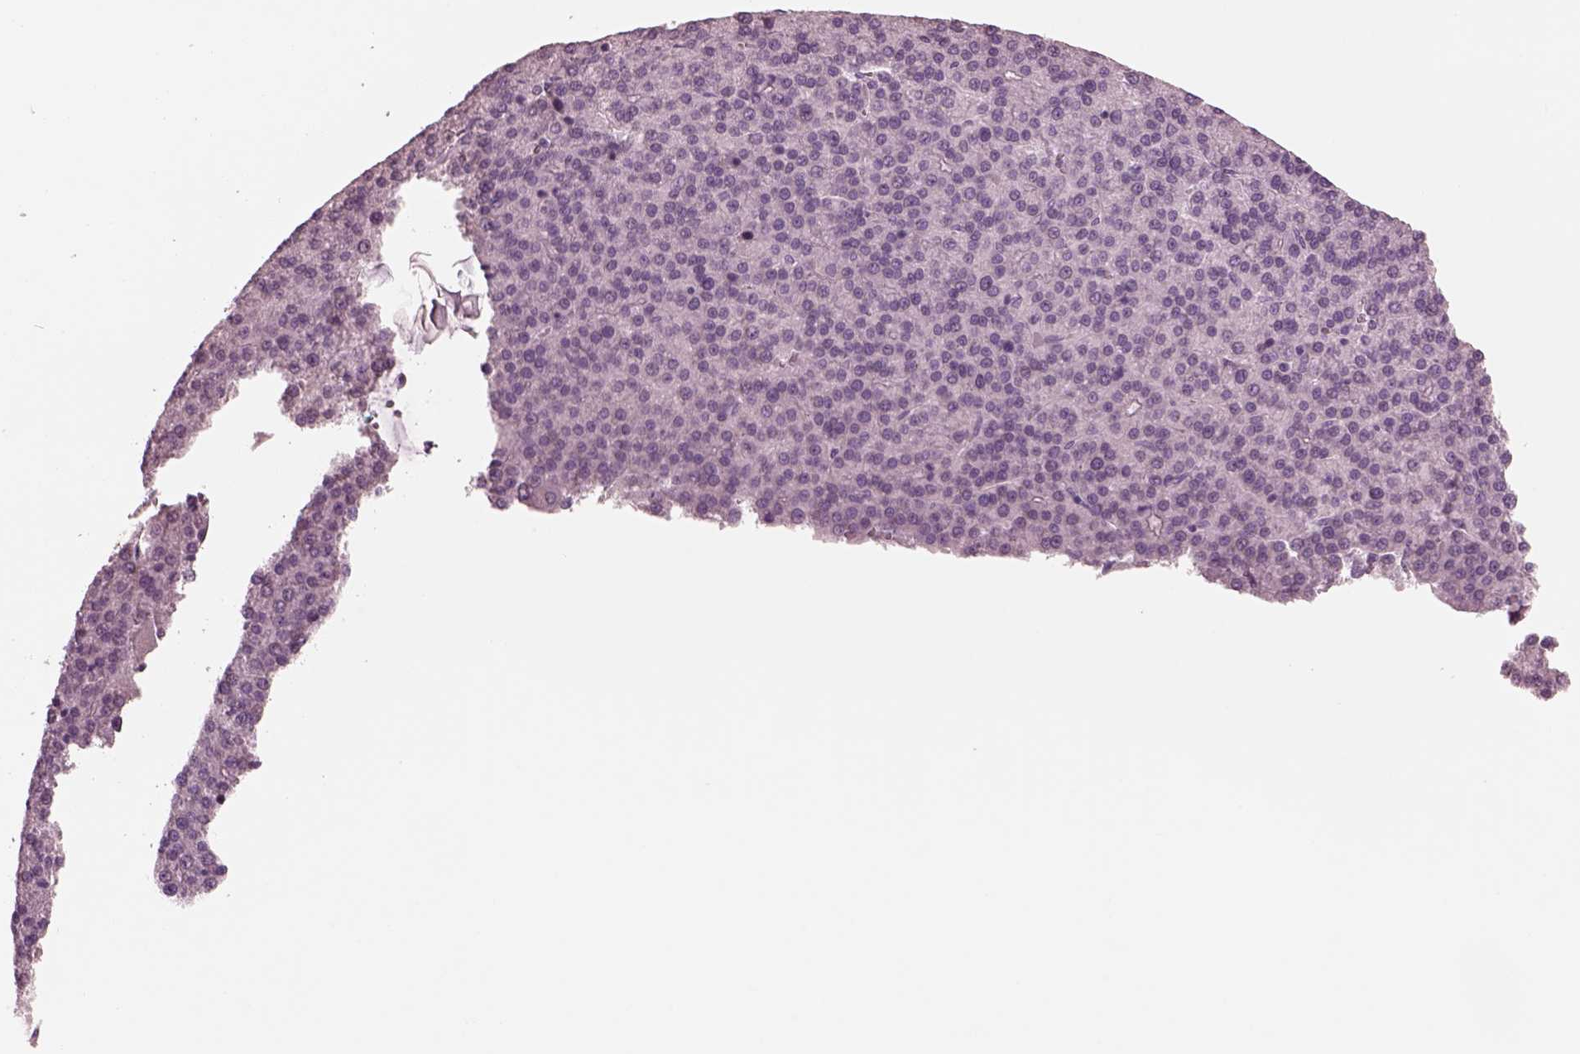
{"staining": {"intensity": "negative", "quantity": "none", "location": "none"}, "tissue": "liver cancer", "cell_type": "Tumor cells", "image_type": "cancer", "snomed": [{"axis": "morphology", "description": "Carcinoma, Hepatocellular, NOS"}, {"axis": "topography", "description": "Liver"}], "caption": "A micrograph of liver cancer (hepatocellular carcinoma) stained for a protein reveals no brown staining in tumor cells.", "gene": "SOX9", "patient": {"sex": "female", "age": 58}}